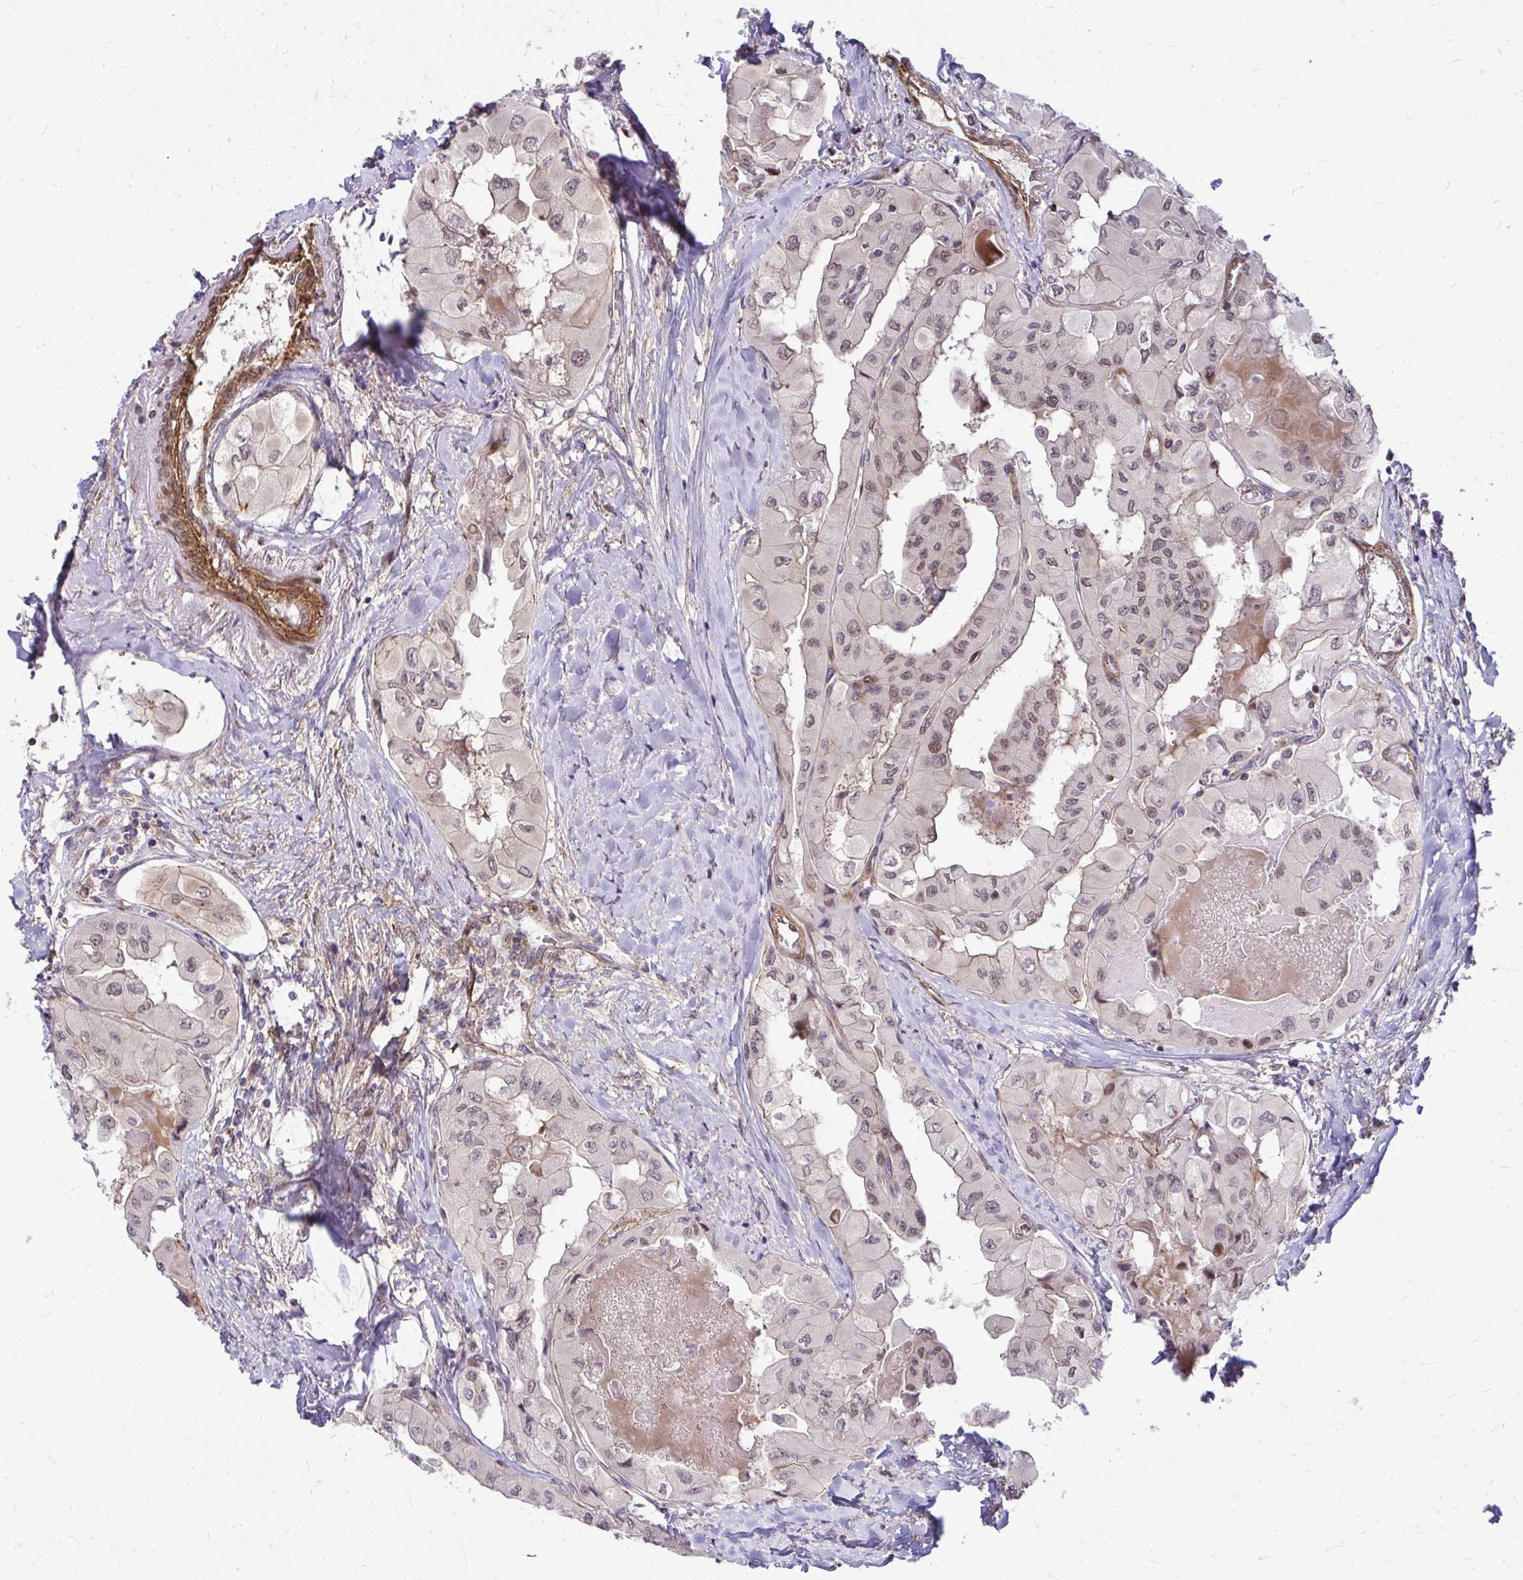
{"staining": {"intensity": "weak", "quantity": "<25%", "location": "nuclear"}, "tissue": "thyroid cancer", "cell_type": "Tumor cells", "image_type": "cancer", "snomed": [{"axis": "morphology", "description": "Normal tissue, NOS"}, {"axis": "morphology", "description": "Papillary adenocarcinoma, NOS"}, {"axis": "topography", "description": "Thyroid gland"}], "caption": "This histopathology image is of thyroid cancer (papillary adenocarcinoma) stained with immunohistochemistry (IHC) to label a protein in brown with the nuclei are counter-stained blue. There is no positivity in tumor cells.", "gene": "TRIP6", "patient": {"sex": "female", "age": 59}}